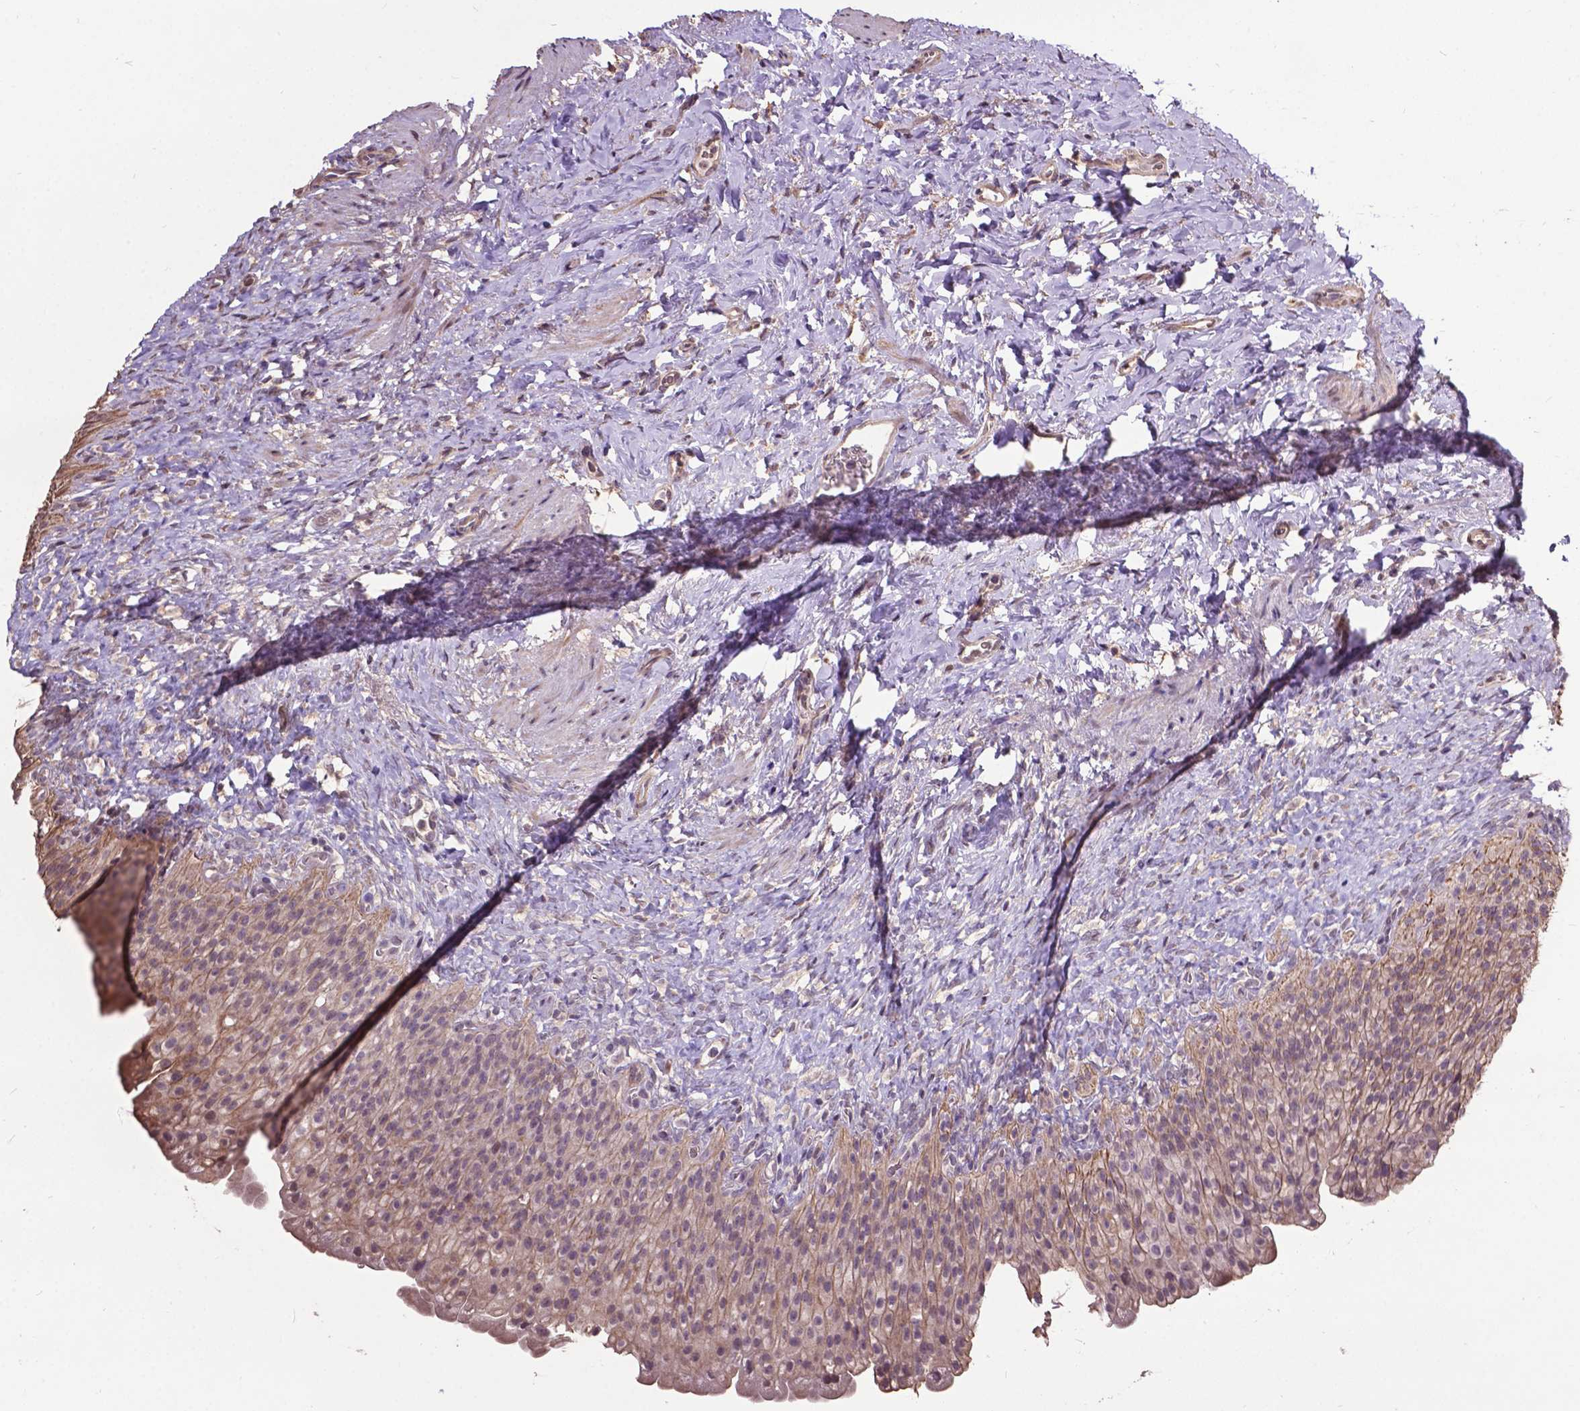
{"staining": {"intensity": "moderate", "quantity": "25%-75%", "location": "cytoplasmic/membranous"}, "tissue": "urinary bladder", "cell_type": "Urothelial cells", "image_type": "normal", "snomed": [{"axis": "morphology", "description": "Normal tissue, NOS"}, {"axis": "topography", "description": "Urinary bladder"}, {"axis": "topography", "description": "Prostate"}], "caption": "This histopathology image exhibits immunohistochemistry (IHC) staining of unremarkable urinary bladder, with medium moderate cytoplasmic/membranous expression in approximately 25%-75% of urothelial cells.", "gene": "GLRA2", "patient": {"sex": "male", "age": 76}}